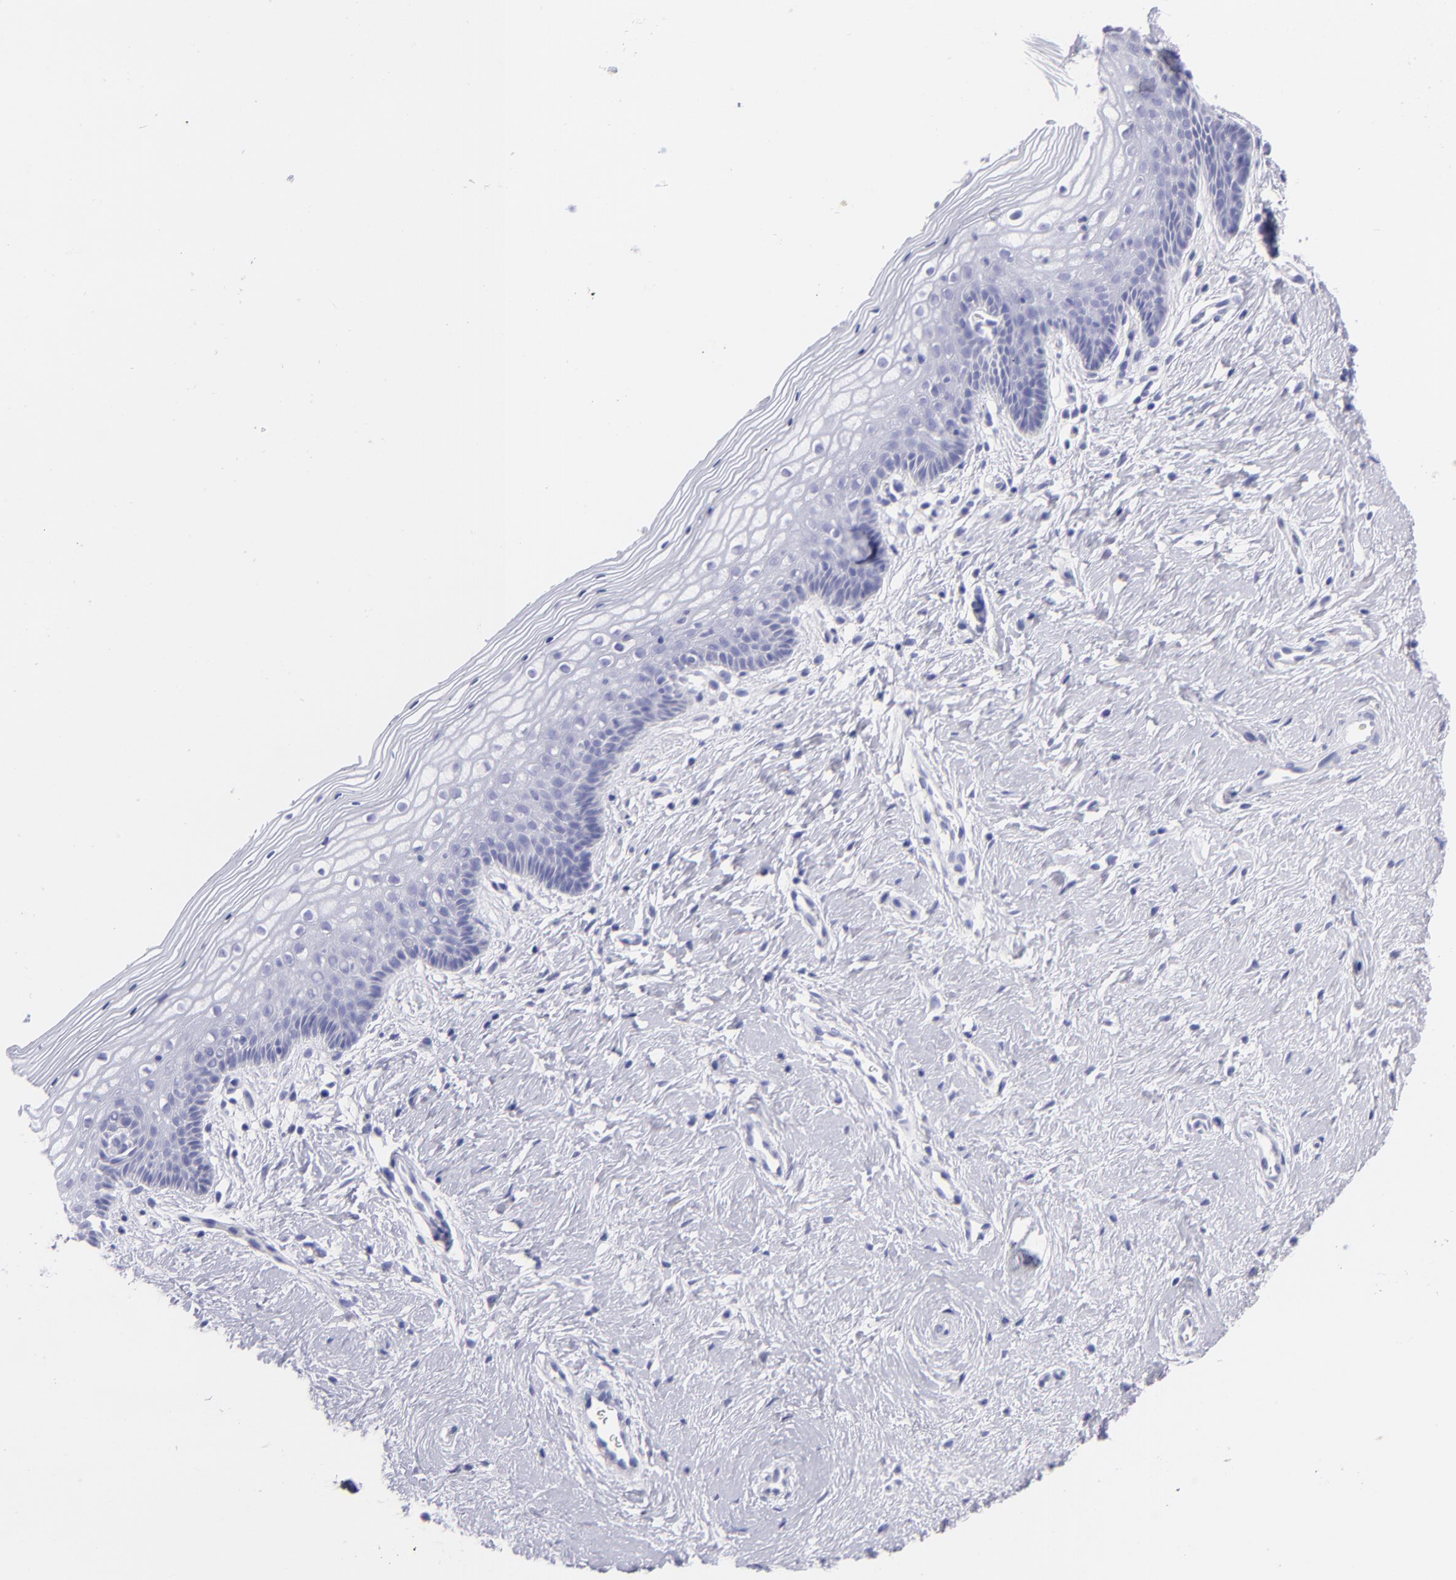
{"staining": {"intensity": "negative", "quantity": "none", "location": "none"}, "tissue": "vagina", "cell_type": "Squamous epithelial cells", "image_type": "normal", "snomed": [{"axis": "morphology", "description": "Normal tissue, NOS"}, {"axis": "topography", "description": "Vagina"}], "caption": "An immunohistochemistry image of normal vagina is shown. There is no staining in squamous epithelial cells of vagina. The staining is performed using DAB brown chromogen with nuclei counter-stained in using hematoxylin.", "gene": "SLC1A2", "patient": {"sex": "female", "age": 46}}